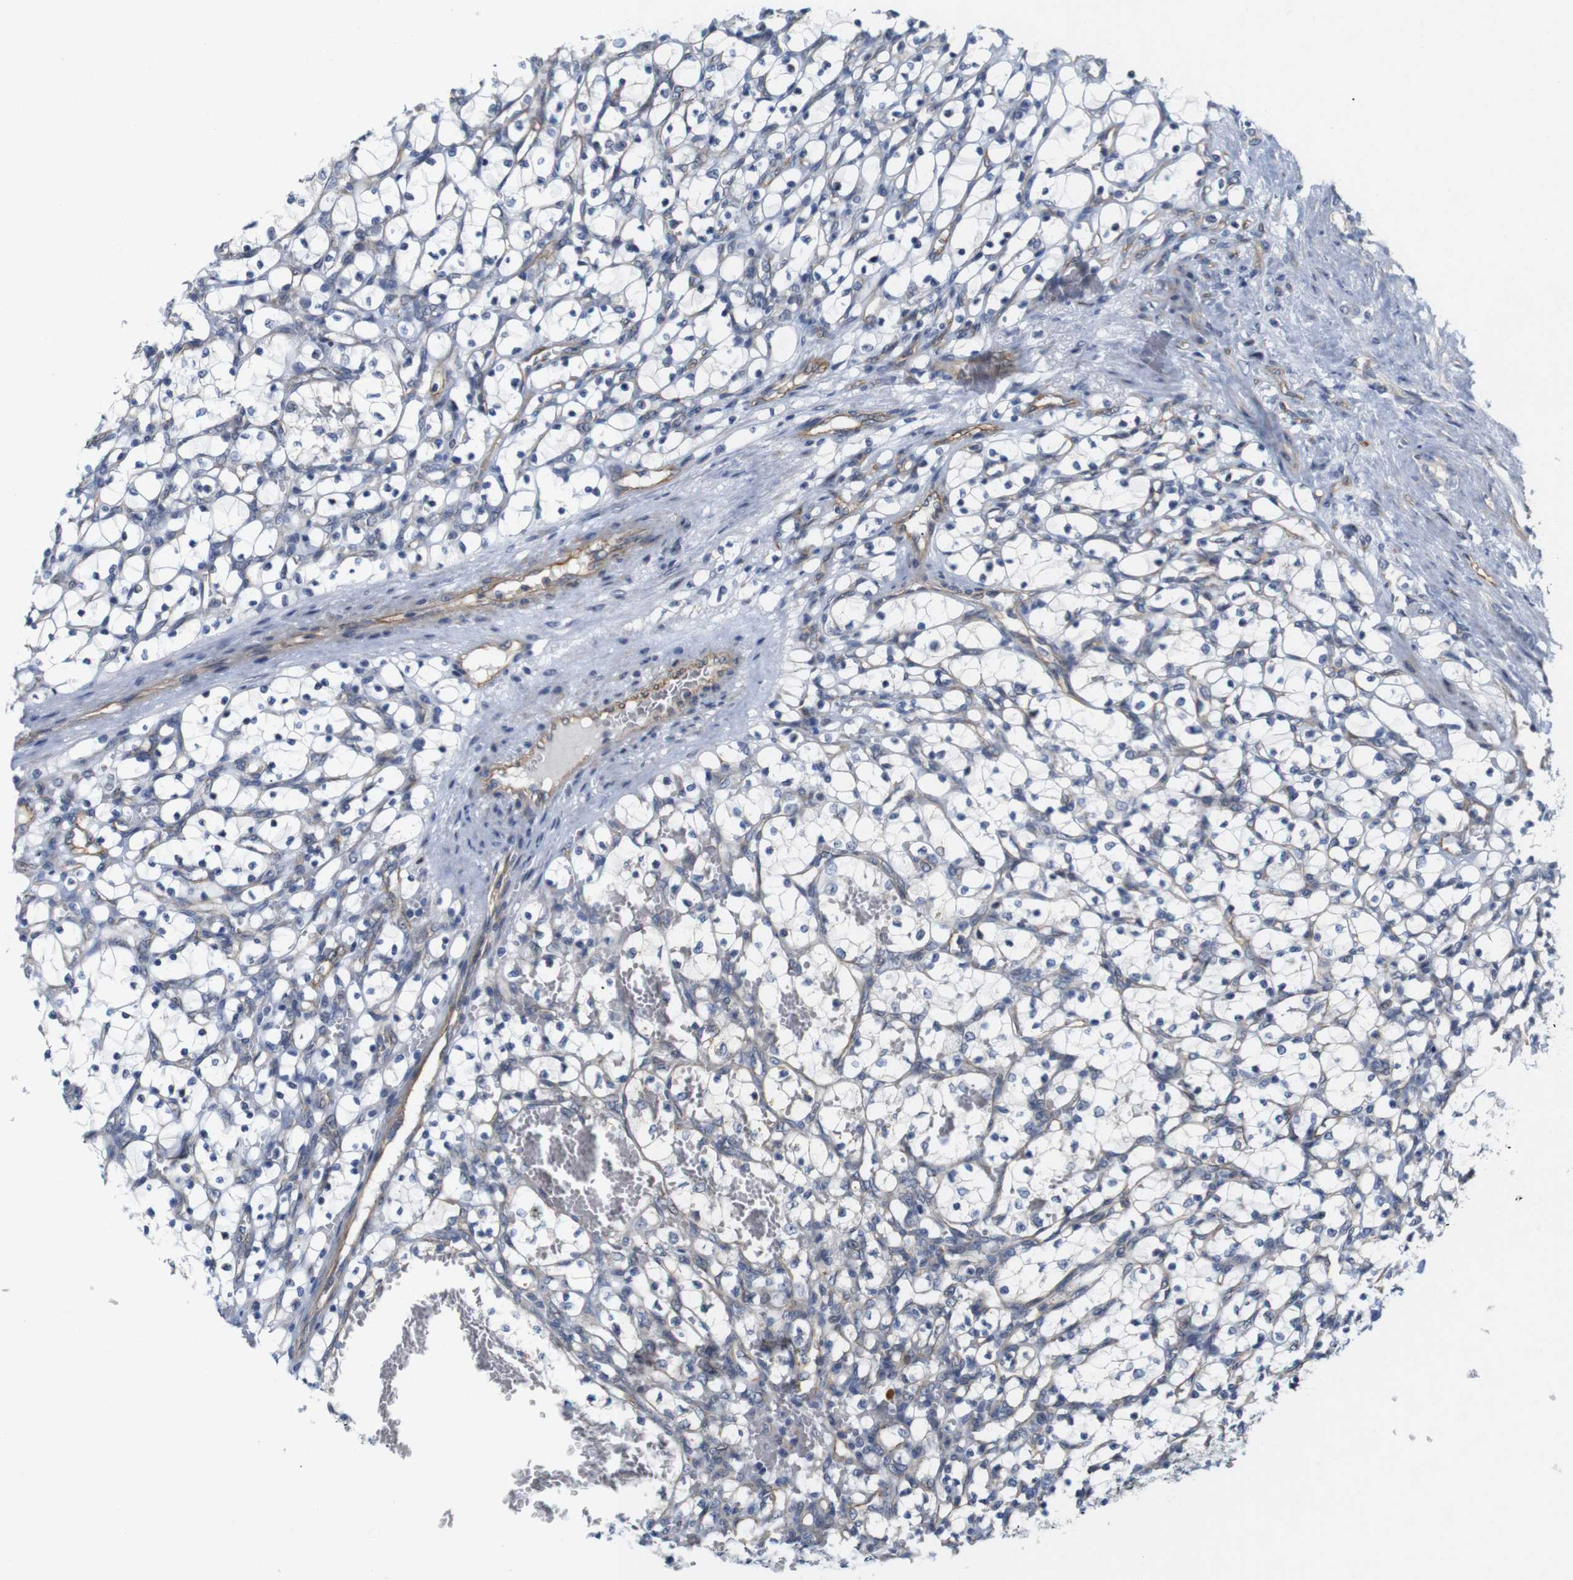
{"staining": {"intensity": "negative", "quantity": "none", "location": "none"}, "tissue": "renal cancer", "cell_type": "Tumor cells", "image_type": "cancer", "snomed": [{"axis": "morphology", "description": "Adenocarcinoma, NOS"}, {"axis": "topography", "description": "Kidney"}], "caption": "DAB (3,3'-diaminobenzidine) immunohistochemical staining of renal adenocarcinoma displays no significant staining in tumor cells. (DAB IHC with hematoxylin counter stain).", "gene": "CYB561", "patient": {"sex": "female", "age": 69}}